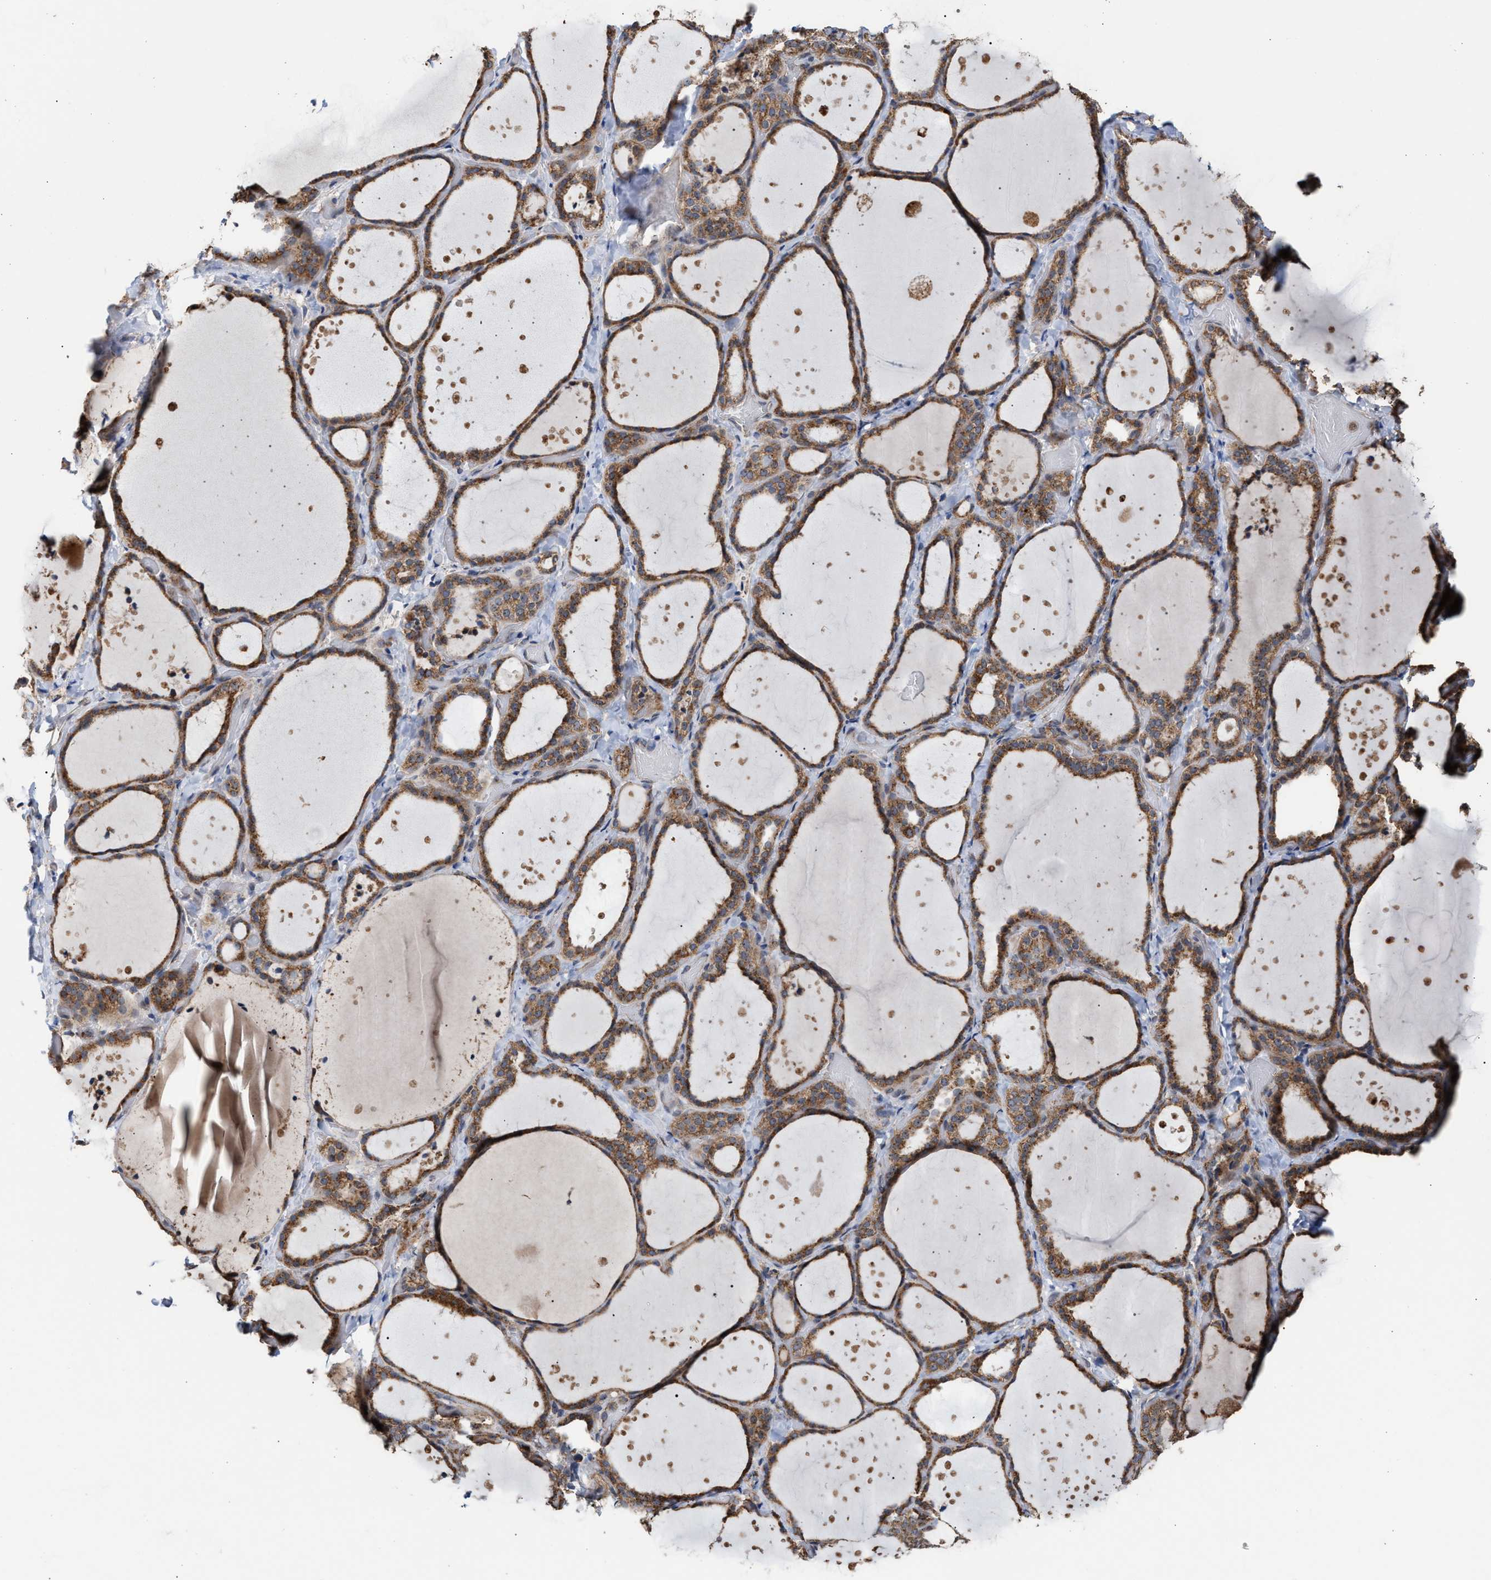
{"staining": {"intensity": "moderate", "quantity": ">75%", "location": "cytoplasmic/membranous"}, "tissue": "thyroid gland", "cell_type": "Glandular cells", "image_type": "normal", "snomed": [{"axis": "morphology", "description": "Normal tissue, NOS"}, {"axis": "topography", "description": "Thyroid gland"}], "caption": "DAB immunohistochemical staining of normal human thyroid gland displays moderate cytoplasmic/membranous protein positivity in about >75% of glandular cells.", "gene": "EXOSC2", "patient": {"sex": "female", "age": 44}}